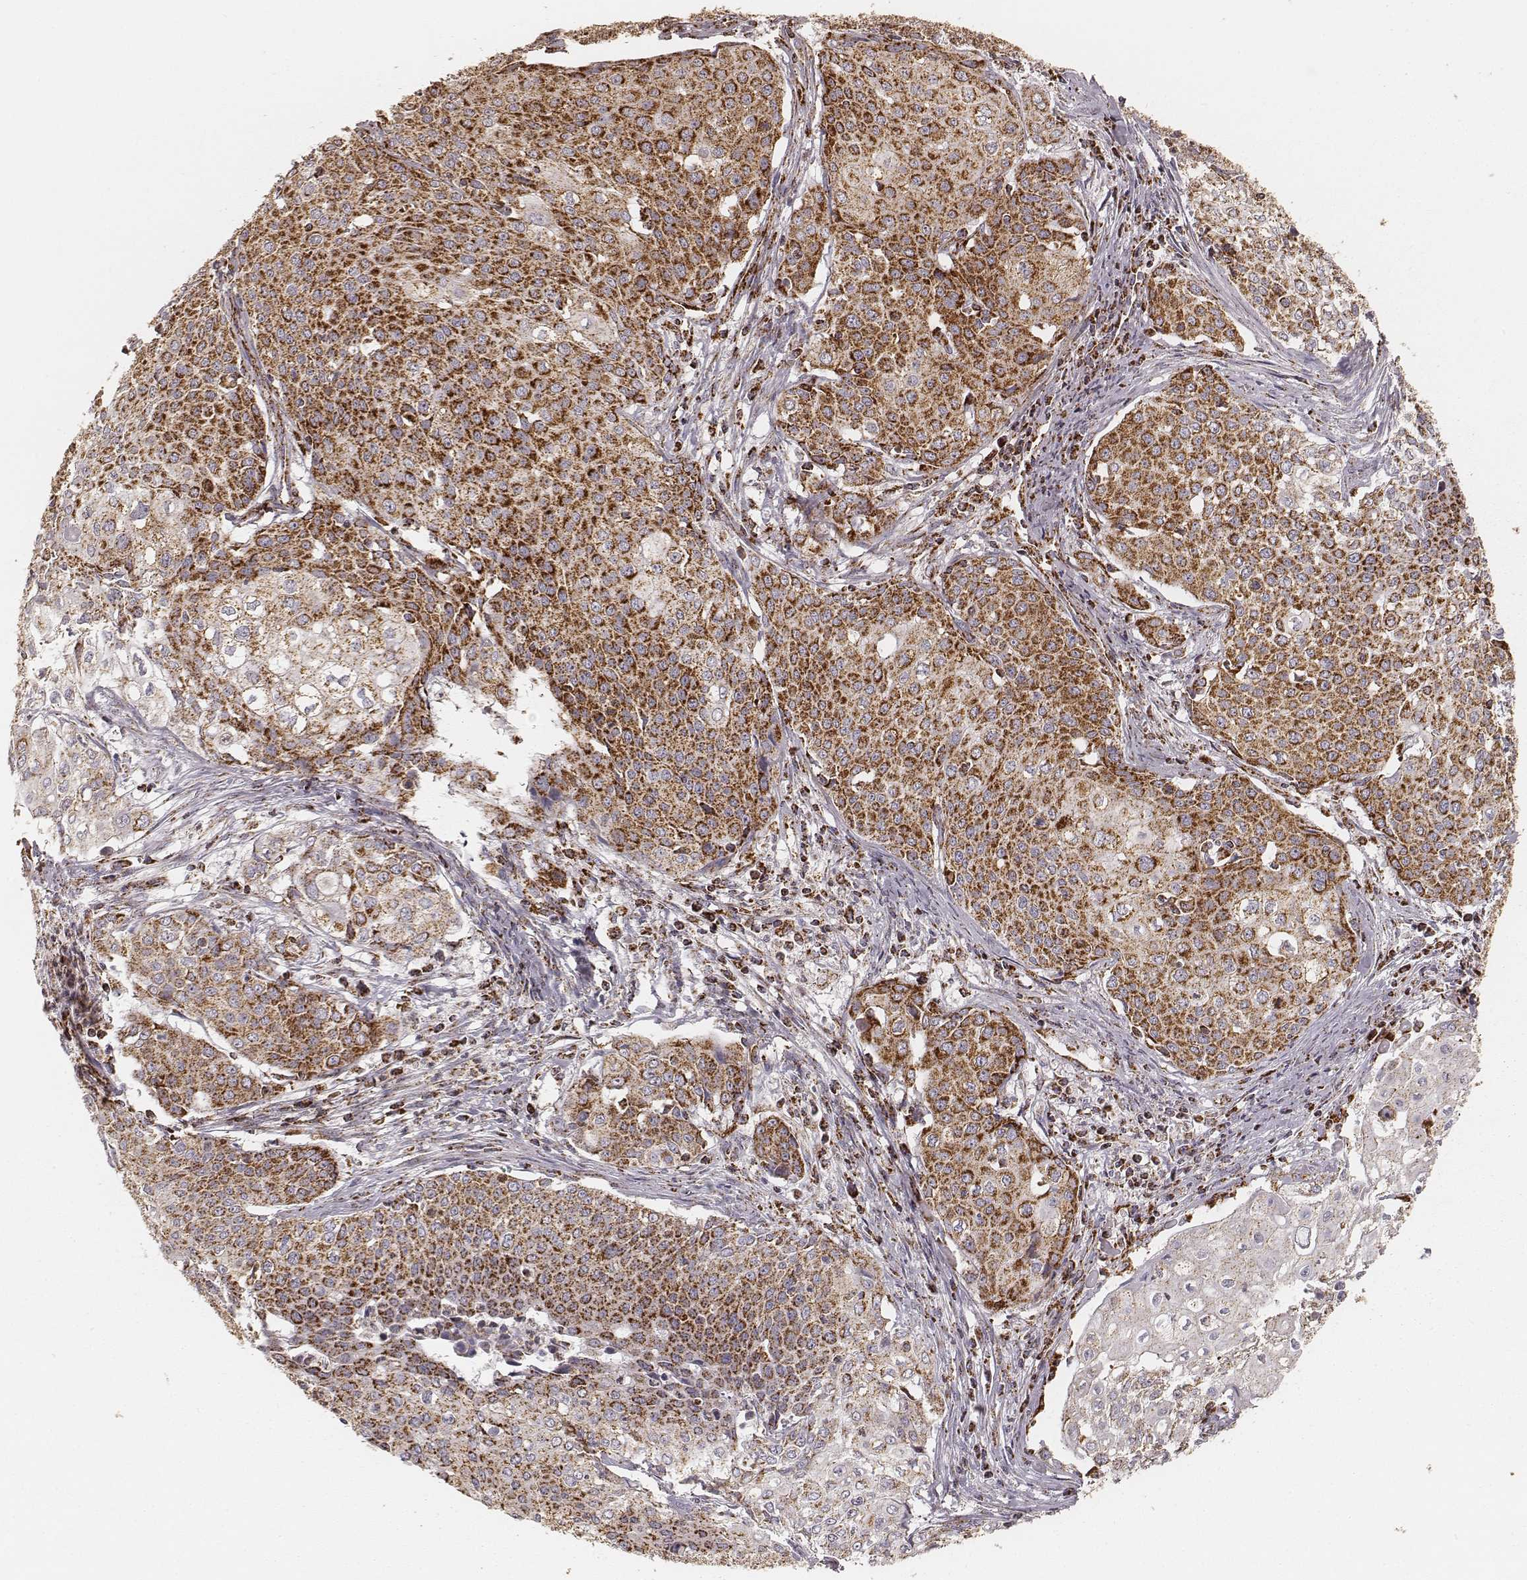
{"staining": {"intensity": "strong", "quantity": ">75%", "location": "cytoplasmic/membranous"}, "tissue": "cervical cancer", "cell_type": "Tumor cells", "image_type": "cancer", "snomed": [{"axis": "morphology", "description": "Squamous cell carcinoma, NOS"}, {"axis": "topography", "description": "Cervix"}], "caption": "Squamous cell carcinoma (cervical) was stained to show a protein in brown. There is high levels of strong cytoplasmic/membranous staining in approximately >75% of tumor cells.", "gene": "CS", "patient": {"sex": "female", "age": 39}}